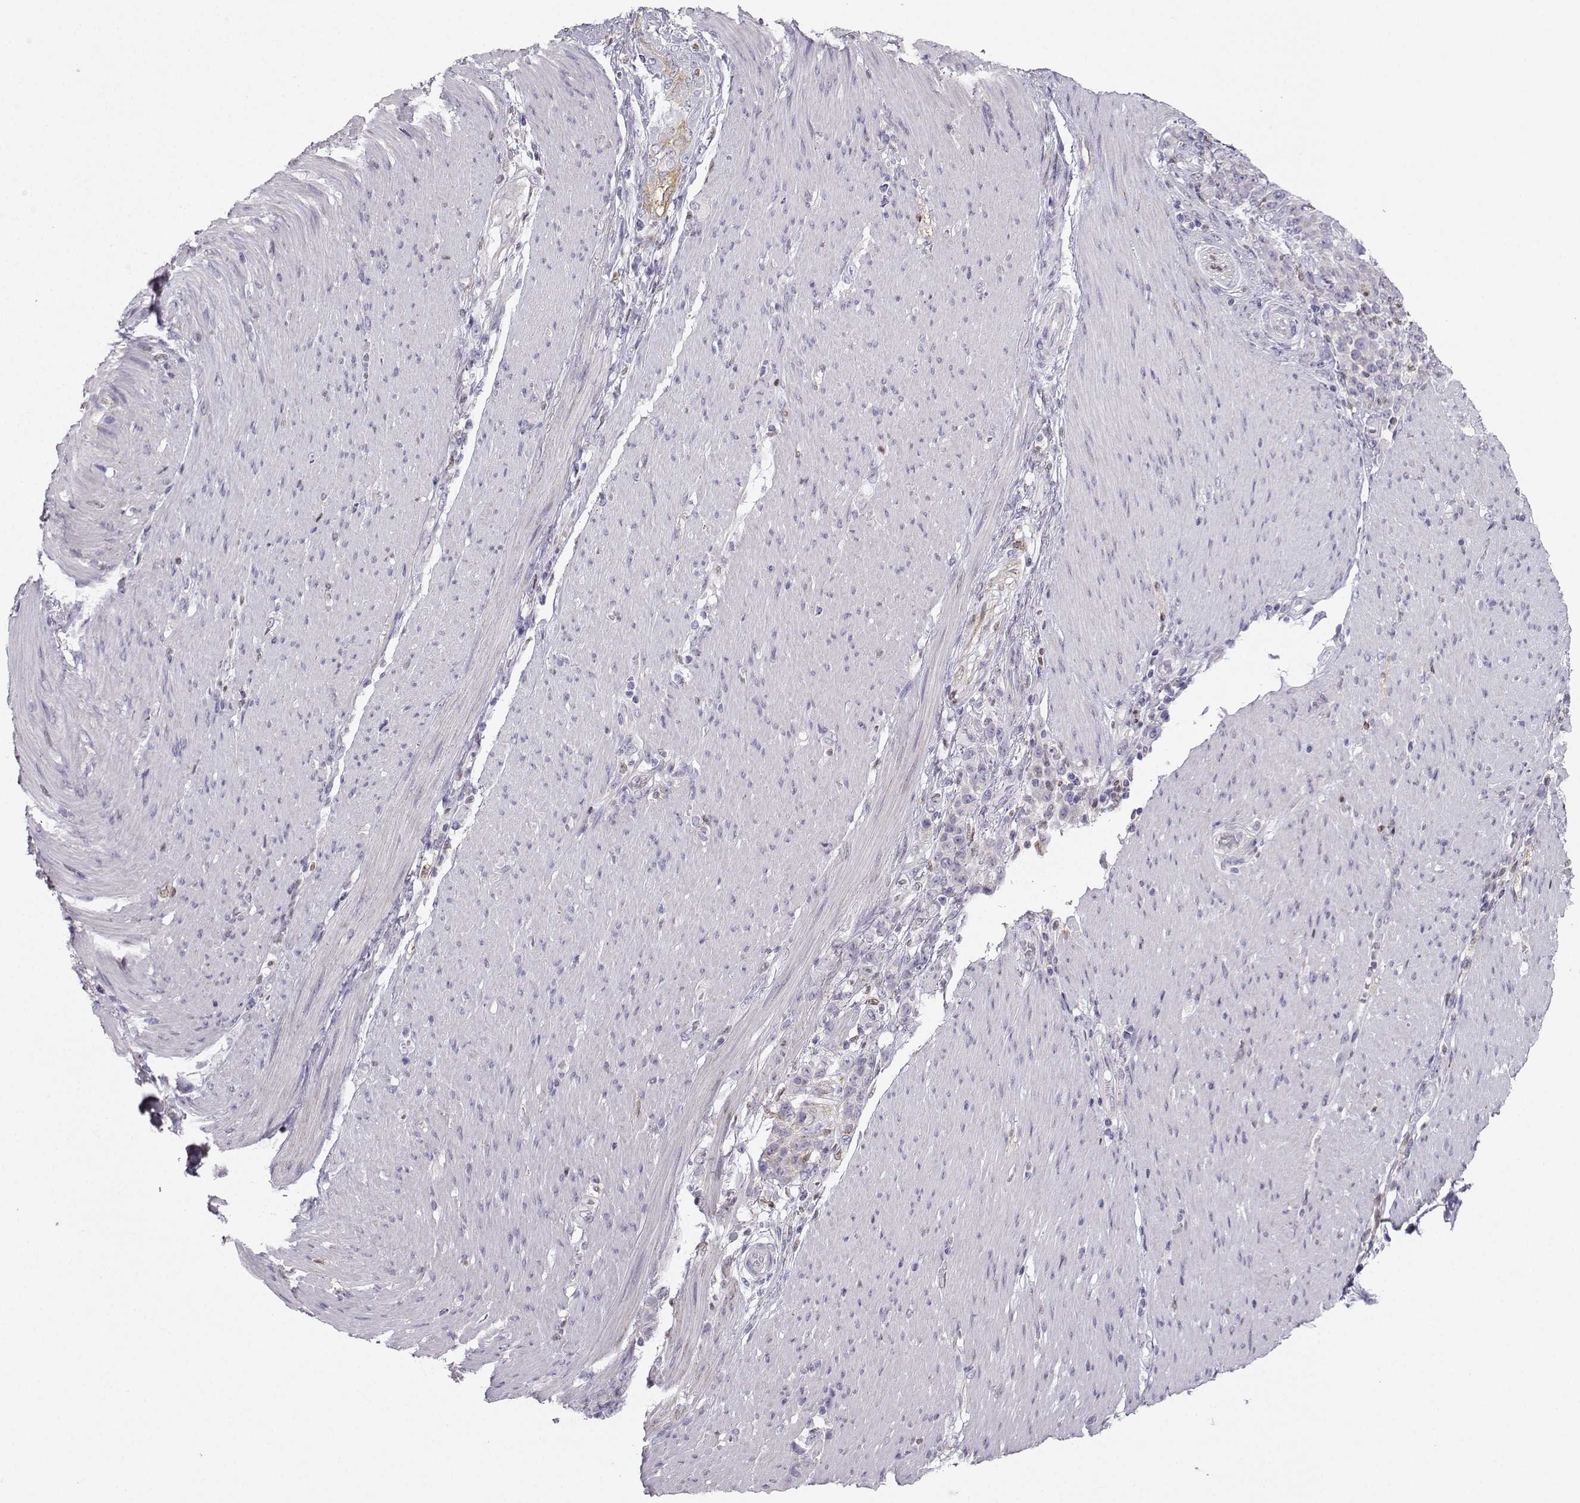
{"staining": {"intensity": "negative", "quantity": "none", "location": "none"}, "tissue": "stomach cancer", "cell_type": "Tumor cells", "image_type": "cancer", "snomed": [{"axis": "morphology", "description": "Adenocarcinoma, NOS"}, {"axis": "topography", "description": "Stomach"}], "caption": "Protein analysis of stomach cancer (adenocarcinoma) reveals no significant expression in tumor cells.", "gene": "DCLK3", "patient": {"sex": "female", "age": 79}}